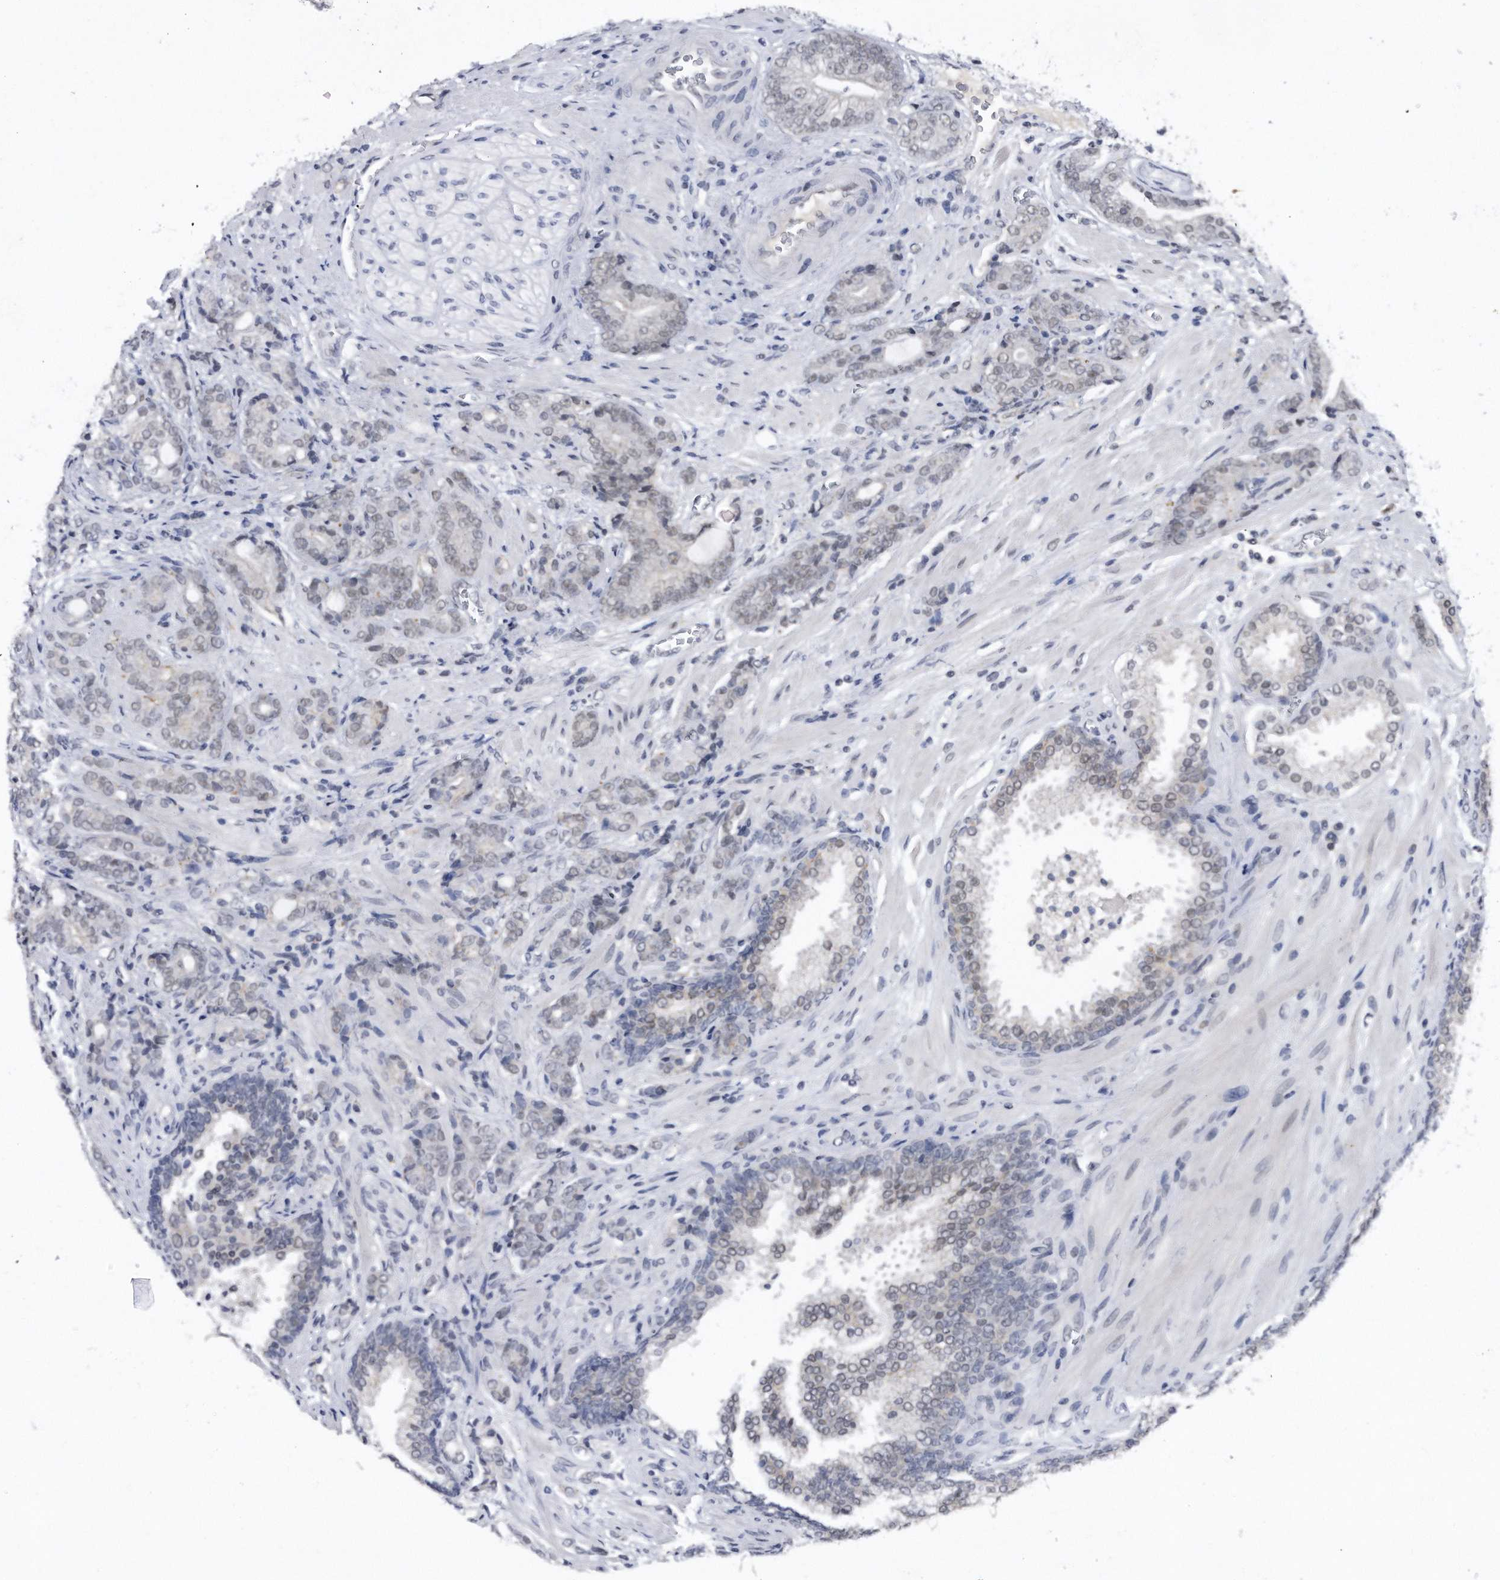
{"staining": {"intensity": "negative", "quantity": "none", "location": "none"}, "tissue": "prostate cancer", "cell_type": "Tumor cells", "image_type": "cancer", "snomed": [{"axis": "morphology", "description": "Adenocarcinoma, High grade"}, {"axis": "topography", "description": "Prostate"}], "caption": "The histopathology image reveals no staining of tumor cells in high-grade adenocarcinoma (prostate).", "gene": "VIRMA", "patient": {"sex": "male", "age": 57}}